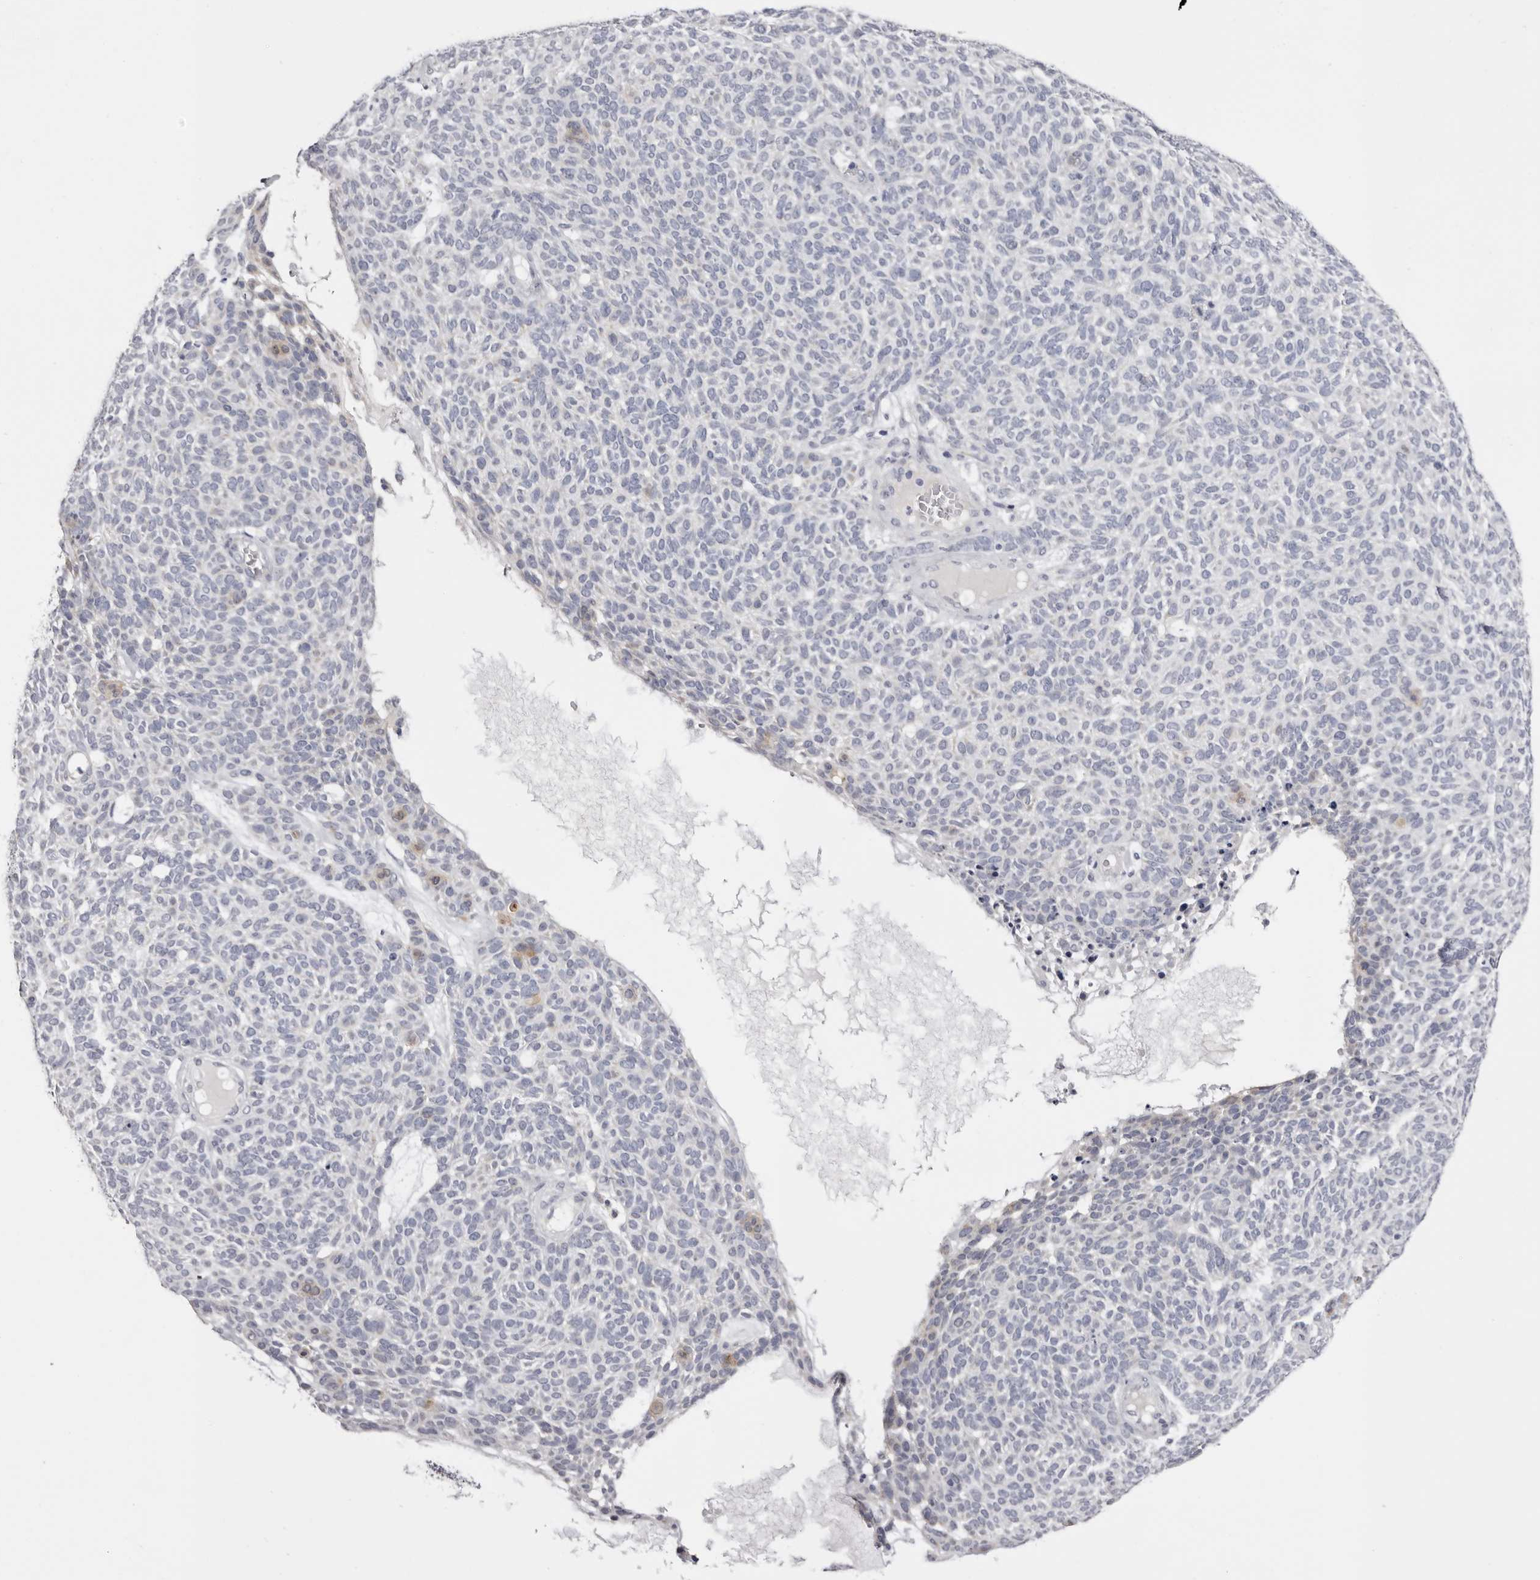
{"staining": {"intensity": "negative", "quantity": "none", "location": "none"}, "tissue": "skin cancer", "cell_type": "Tumor cells", "image_type": "cancer", "snomed": [{"axis": "morphology", "description": "Squamous cell carcinoma, NOS"}, {"axis": "topography", "description": "Skin"}], "caption": "DAB (3,3'-diaminobenzidine) immunohistochemical staining of squamous cell carcinoma (skin) displays no significant staining in tumor cells.", "gene": "CASQ1", "patient": {"sex": "female", "age": 90}}